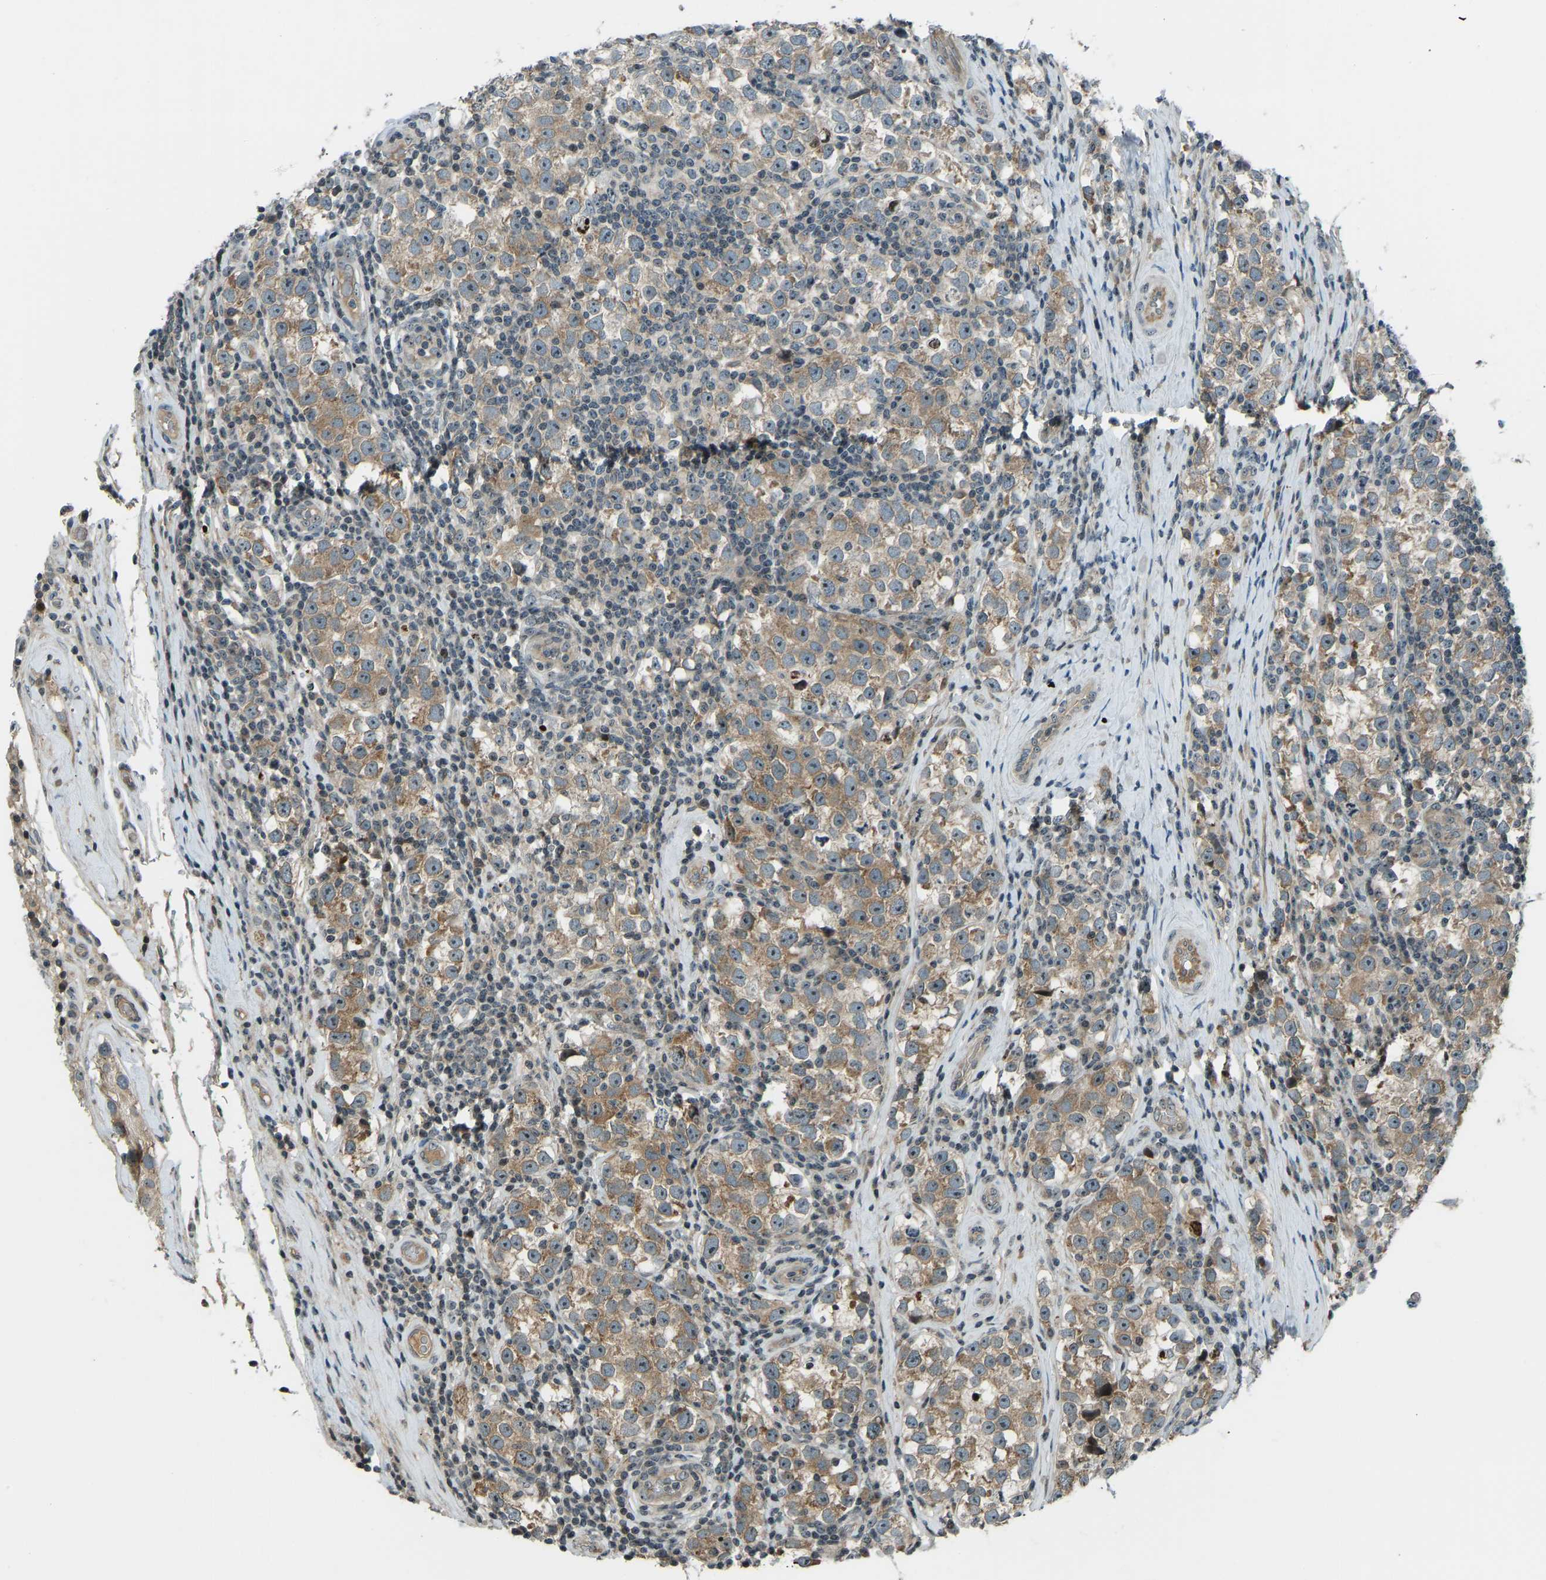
{"staining": {"intensity": "moderate", "quantity": ">75%", "location": "cytoplasmic/membranous"}, "tissue": "testis cancer", "cell_type": "Tumor cells", "image_type": "cancer", "snomed": [{"axis": "morphology", "description": "Normal tissue, NOS"}, {"axis": "morphology", "description": "Seminoma, NOS"}, {"axis": "topography", "description": "Testis"}], "caption": "Immunohistochemical staining of human testis seminoma reveals medium levels of moderate cytoplasmic/membranous protein expression in approximately >75% of tumor cells.", "gene": "SVOPL", "patient": {"sex": "male", "age": 43}}